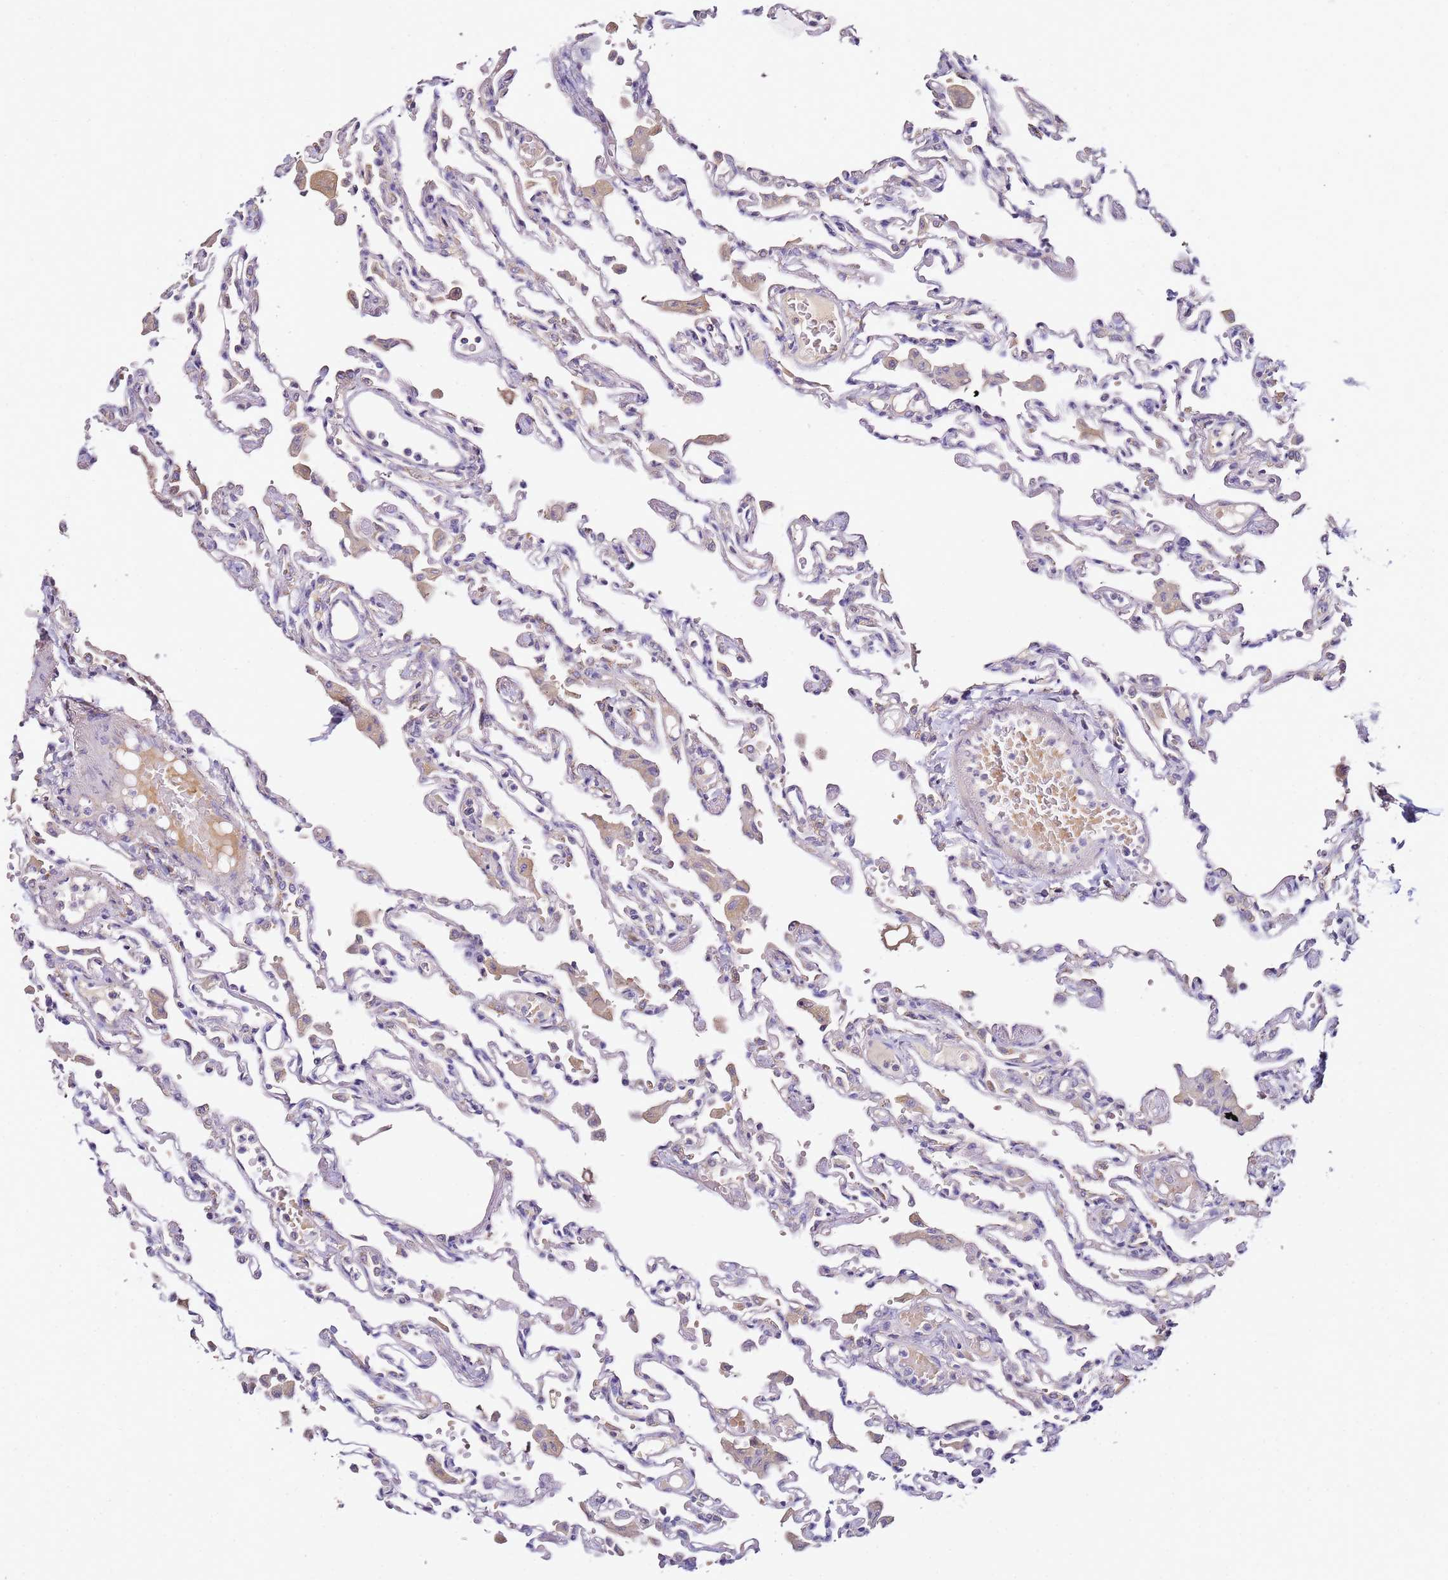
{"staining": {"intensity": "negative", "quantity": "none", "location": "none"}, "tissue": "lung", "cell_type": "Alveolar cells", "image_type": "normal", "snomed": [{"axis": "morphology", "description": "Normal tissue, NOS"}, {"axis": "topography", "description": "Bronchus"}, {"axis": "topography", "description": "Lung"}], "caption": "Lung stained for a protein using immunohistochemistry (IHC) demonstrates no positivity alveolar cells.", "gene": "OR2B11", "patient": {"sex": "female", "age": 49}}